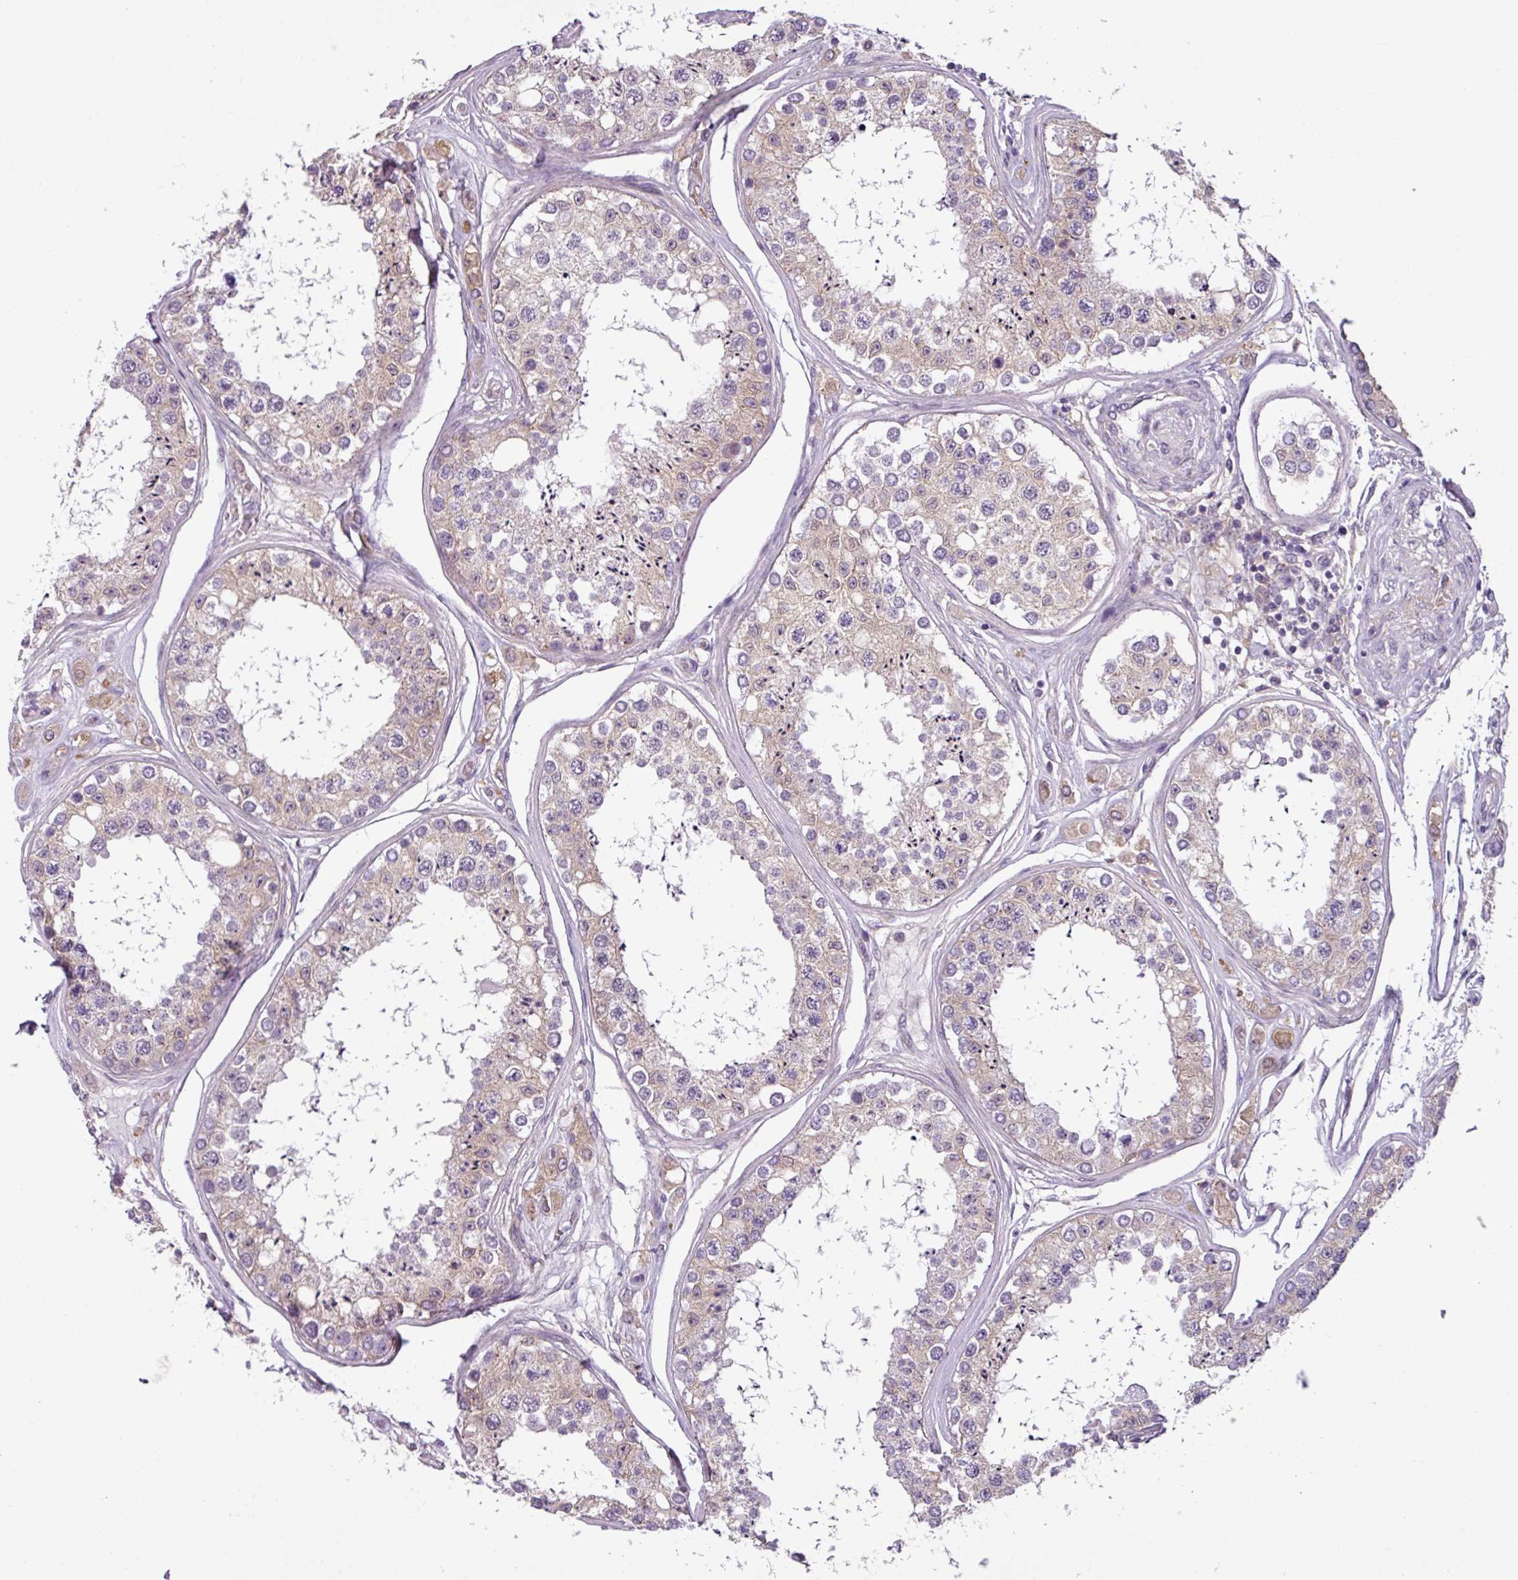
{"staining": {"intensity": "weak", "quantity": "25%-75%", "location": "cytoplasmic/membranous"}, "tissue": "testis", "cell_type": "Cells in seminiferous ducts", "image_type": "normal", "snomed": [{"axis": "morphology", "description": "Normal tissue, NOS"}, {"axis": "topography", "description": "Testis"}], "caption": "IHC of benign human testis reveals low levels of weak cytoplasmic/membranous staining in about 25%-75% of cells in seminiferous ducts.", "gene": "SLC23A2", "patient": {"sex": "male", "age": 25}}